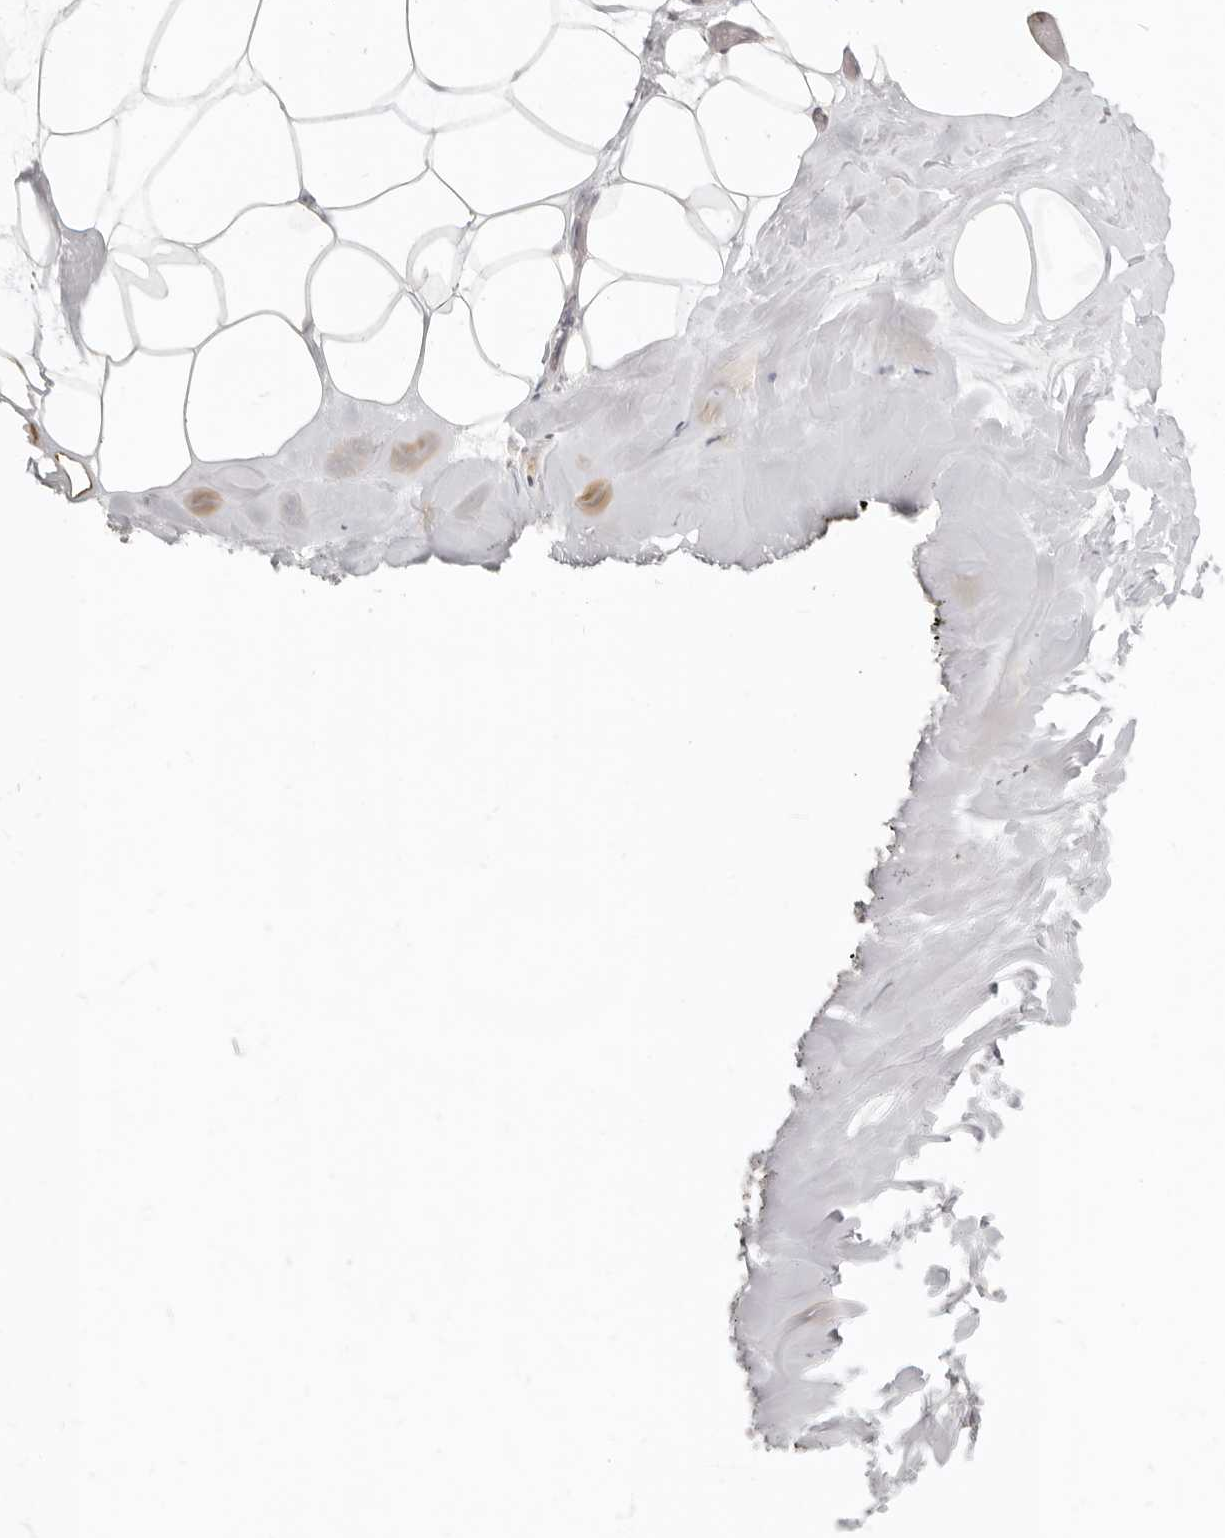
{"staining": {"intensity": "weak", "quantity": ">75%", "location": "cytoplasmic/membranous,nuclear"}, "tissue": "adipose tissue", "cell_type": "Adipocytes", "image_type": "normal", "snomed": [{"axis": "morphology", "description": "Normal tissue, NOS"}, {"axis": "morphology", "description": "Fibrosis, NOS"}, {"axis": "topography", "description": "Breast"}, {"axis": "topography", "description": "Adipose tissue"}], "caption": "This is a photomicrograph of immunohistochemistry staining of normal adipose tissue, which shows weak expression in the cytoplasmic/membranous,nuclear of adipocytes.", "gene": "BAP1", "patient": {"sex": "female", "age": 39}}